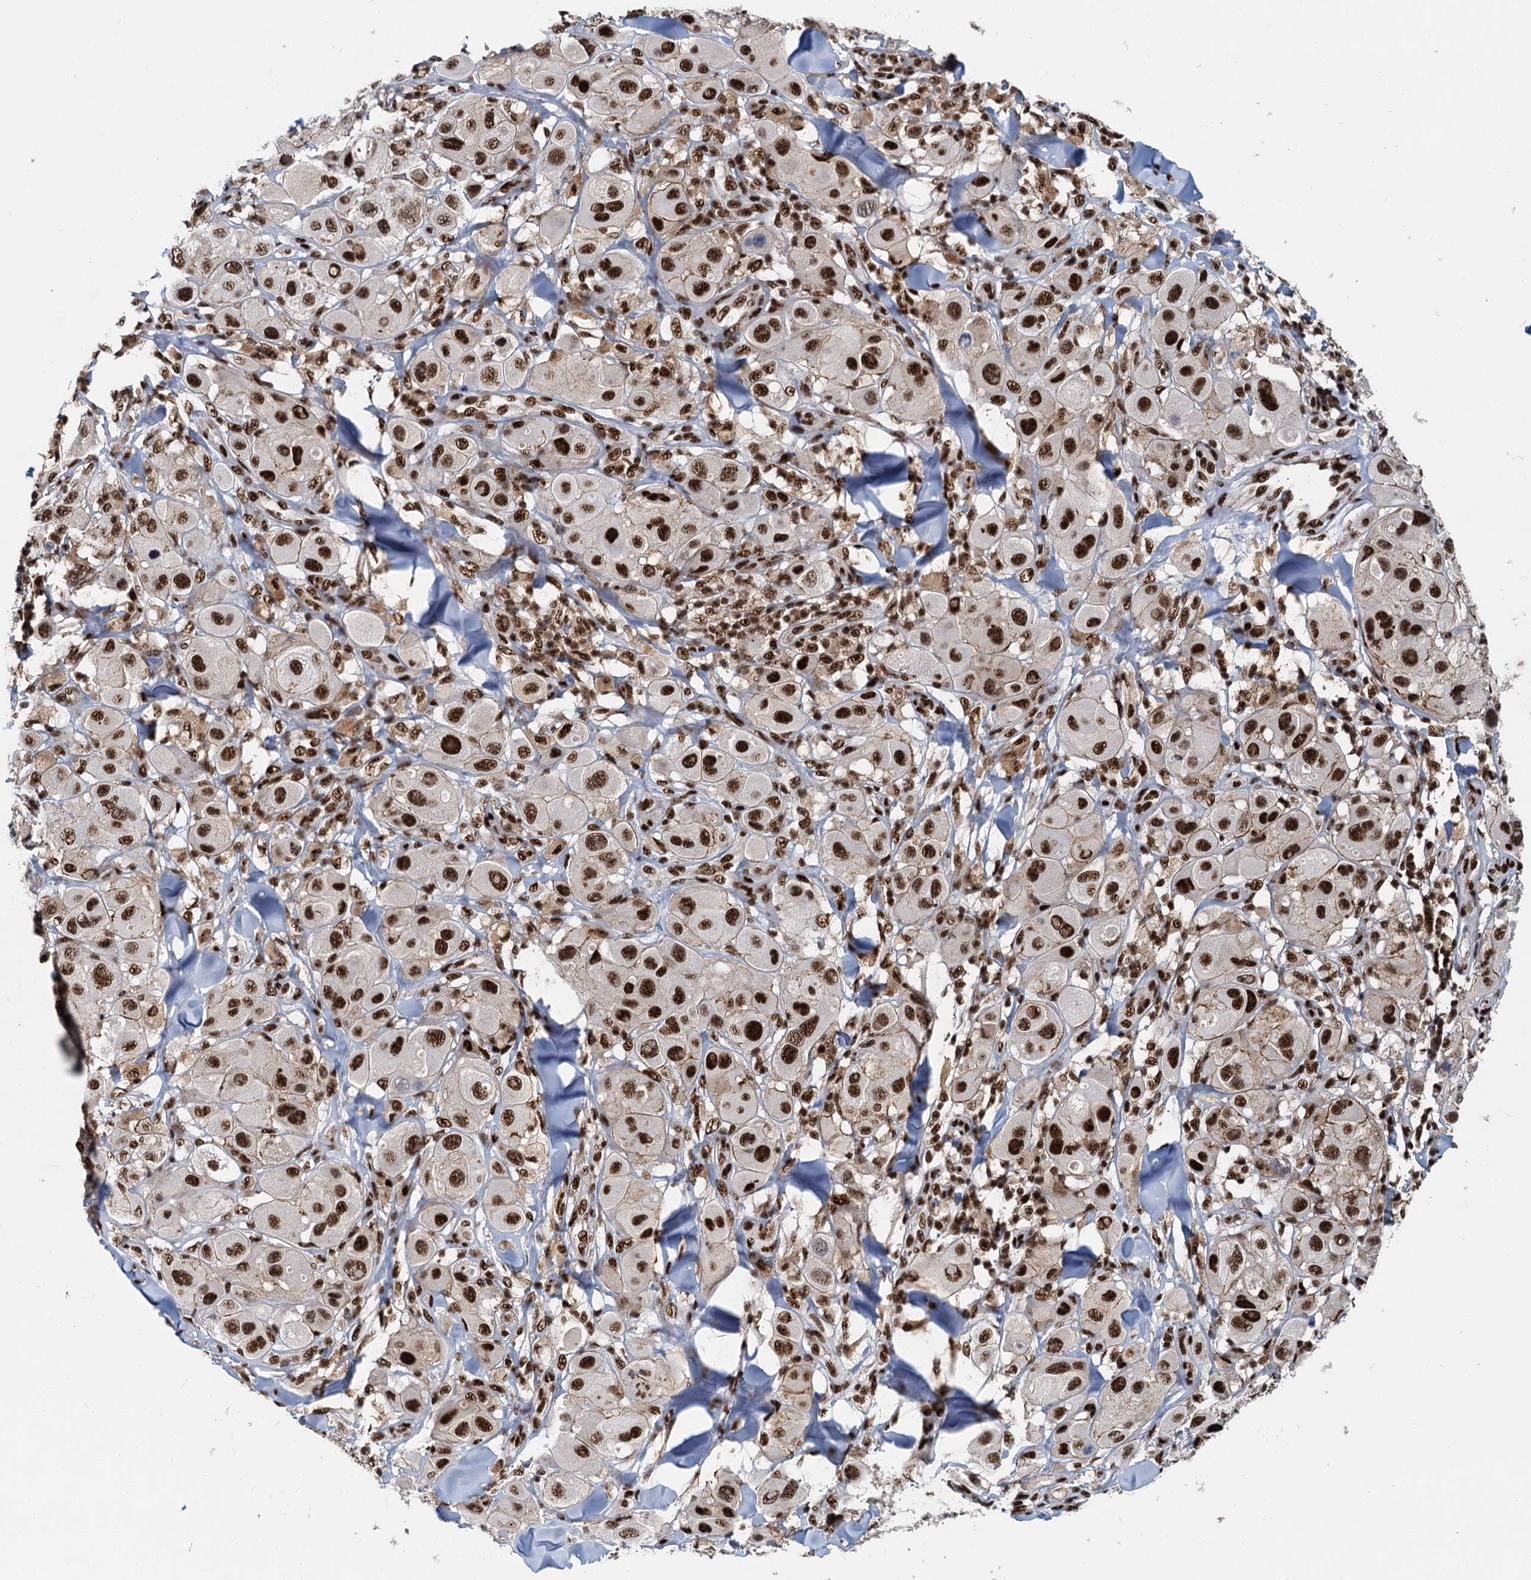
{"staining": {"intensity": "strong", "quantity": ">75%", "location": "nuclear"}, "tissue": "melanoma", "cell_type": "Tumor cells", "image_type": "cancer", "snomed": [{"axis": "morphology", "description": "Malignant melanoma, Metastatic site"}, {"axis": "topography", "description": "Skin"}], "caption": "Human malignant melanoma (metastatic site) stained for a protein (brown) shows strong nuclear positive staining in approximately >75% of tumor cells.", "gene": "RBM26", "patient": {"sex": "male", "age": 41}}